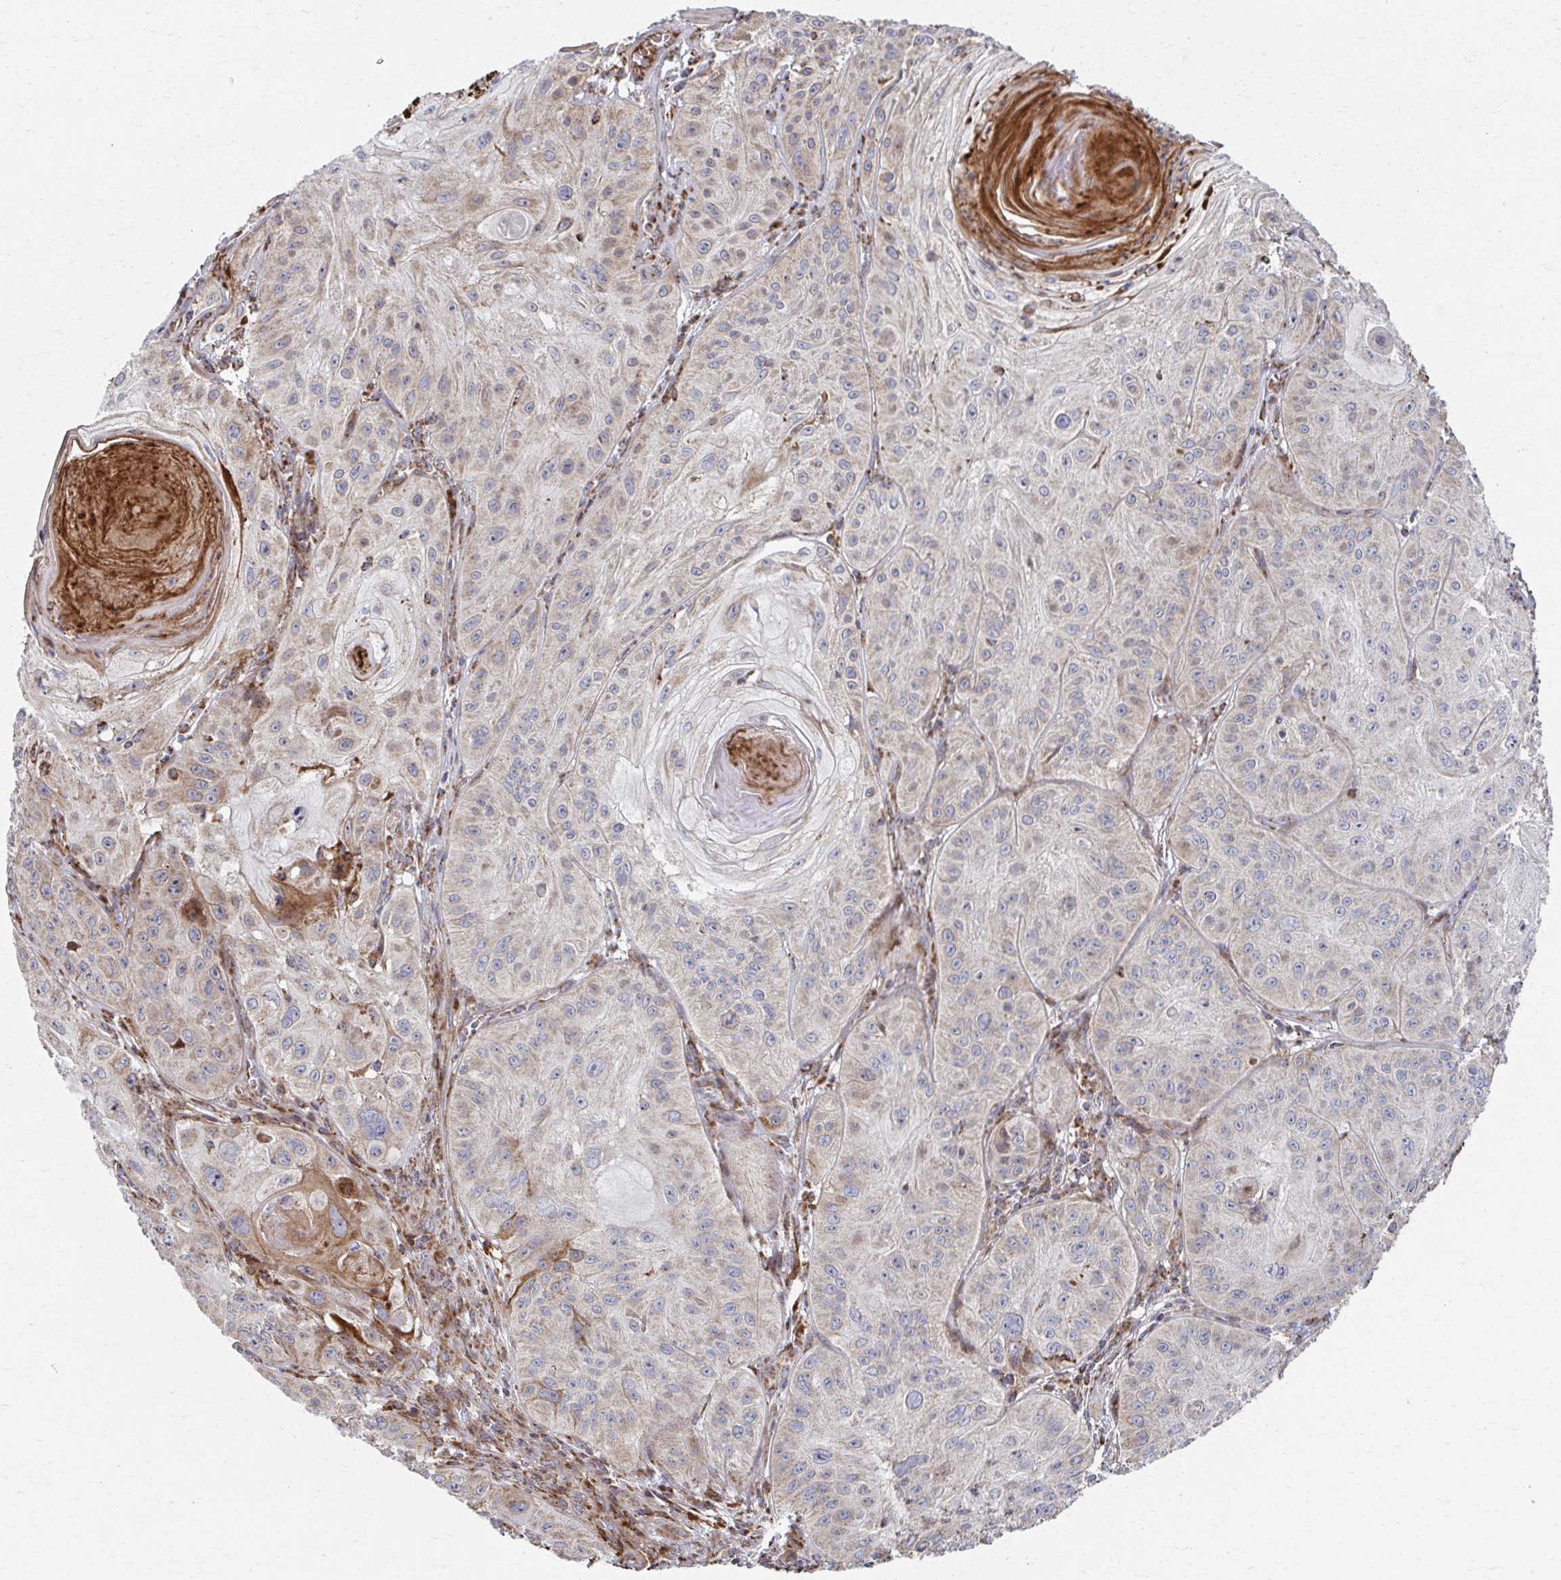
{"staining": {"intensity": "weak", "quantity": "<25%", "location": "cytoplasmic/membranous"}, "tissue": "skin cancer", "cell_type": "Tumor cells", "image_type": "cancer", "snomed": [{"axis": "morphology", "description": "Squamous cell carcinoma, NOS"}, {"axis": "topography", "description": "Skin"}], "caption": "Image shows no significant protein positivity in tumor cells of squamous cell carcinoma (skin).", "gene": "SAT1", "patient": {"sex": "male", "age": 85}}